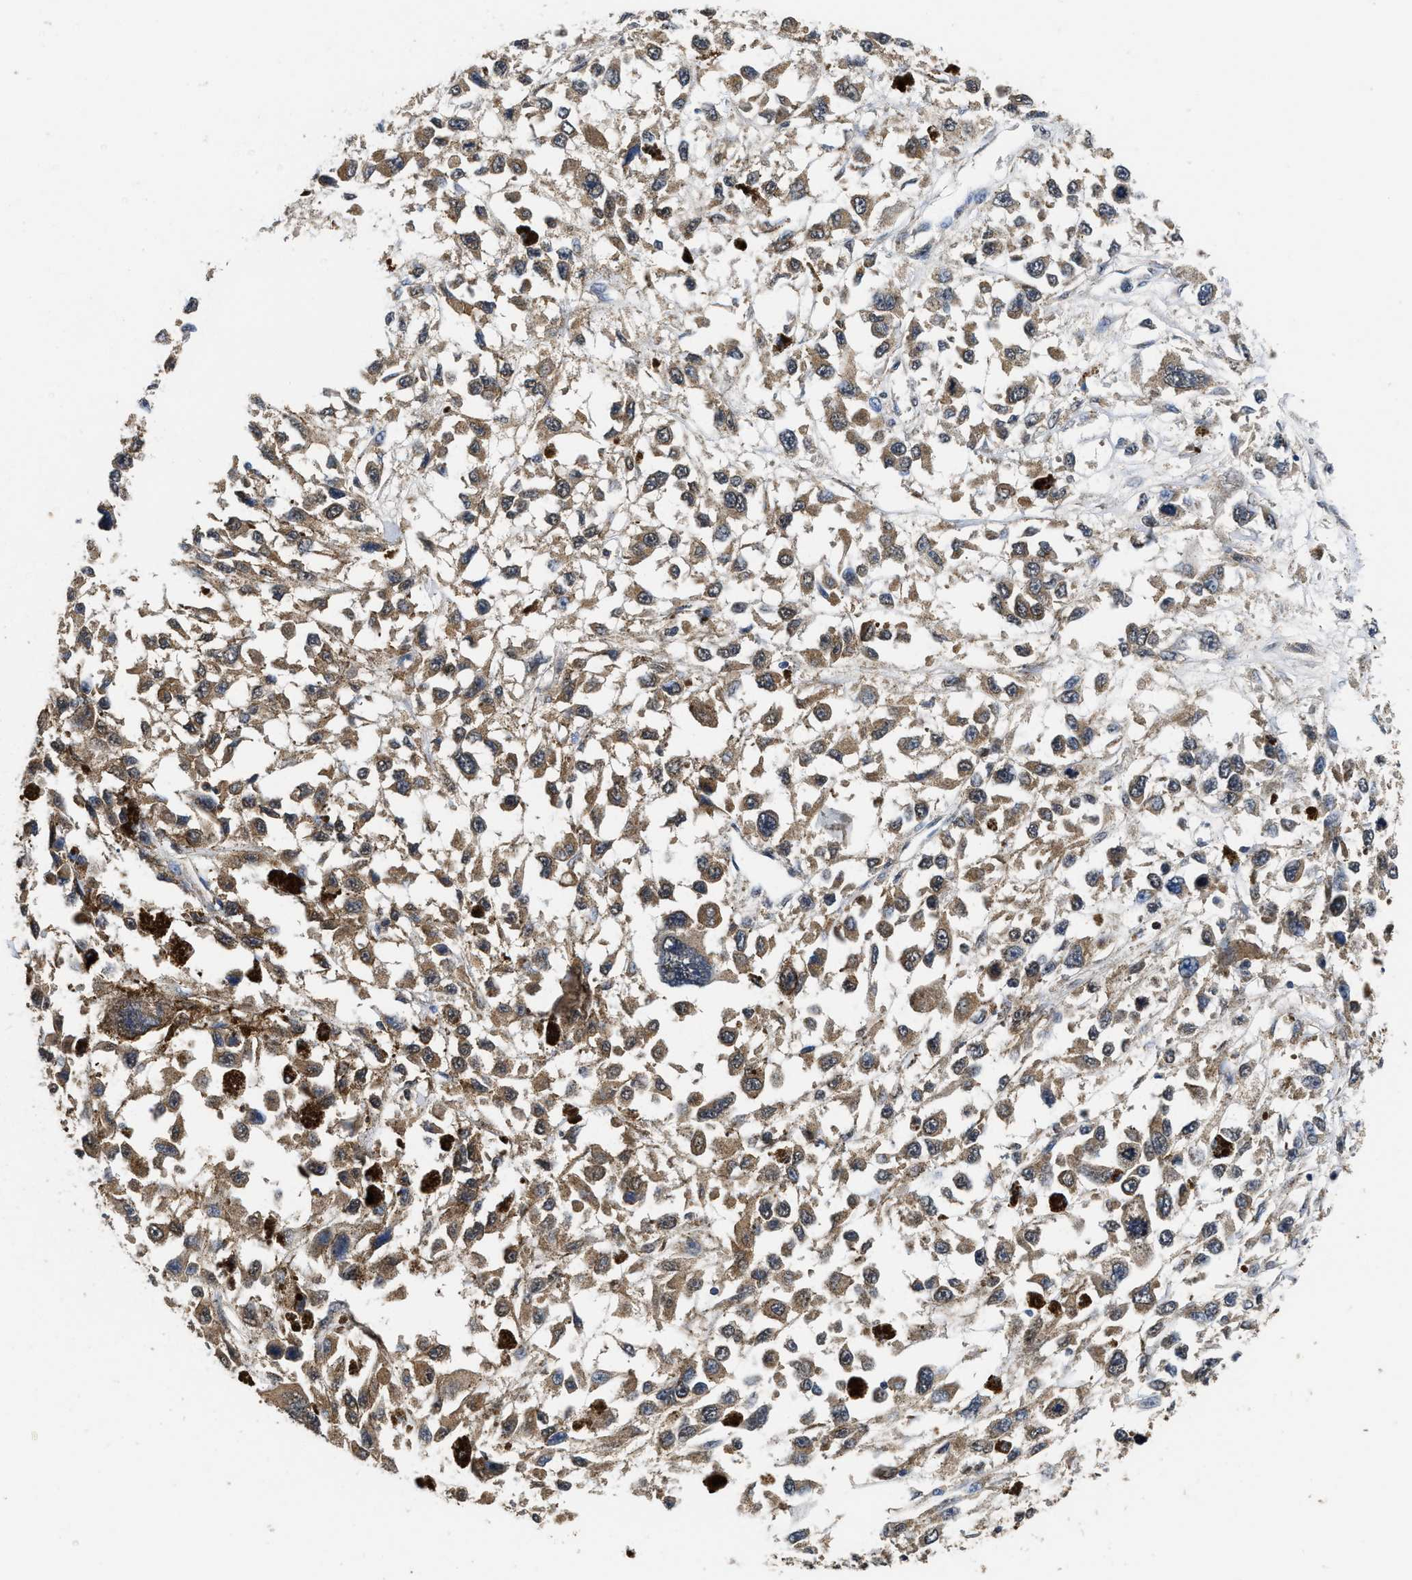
{"staining": {"intensity": "moderate", "quantity": ">75%", "location": "cytoplasmic/membranous"}, "tissue": "melanoma", "cell_type": "Tumor cells", "image_type": "cancer", "snomed": [{"axis": "morphology", "description": "Malignant melanoma, Metastatic site"}, {"axis": "topography", "description": "Lymph node"}], "caption": "Protein staining by immunohistochemistry (IHC) demonstrates moderate cytoplasmic/membranous expression in about >75% of tumor cells in melanoma. The staining was performed using DAB (3,3'-diaminobenzidine) to visualize the protein expression in brown, while the nuclei were stained in blue with hematoxylin (Magnification: 20x).", "gene": "CTNNA1", "patient": {"sex": "male", "age": 59}}